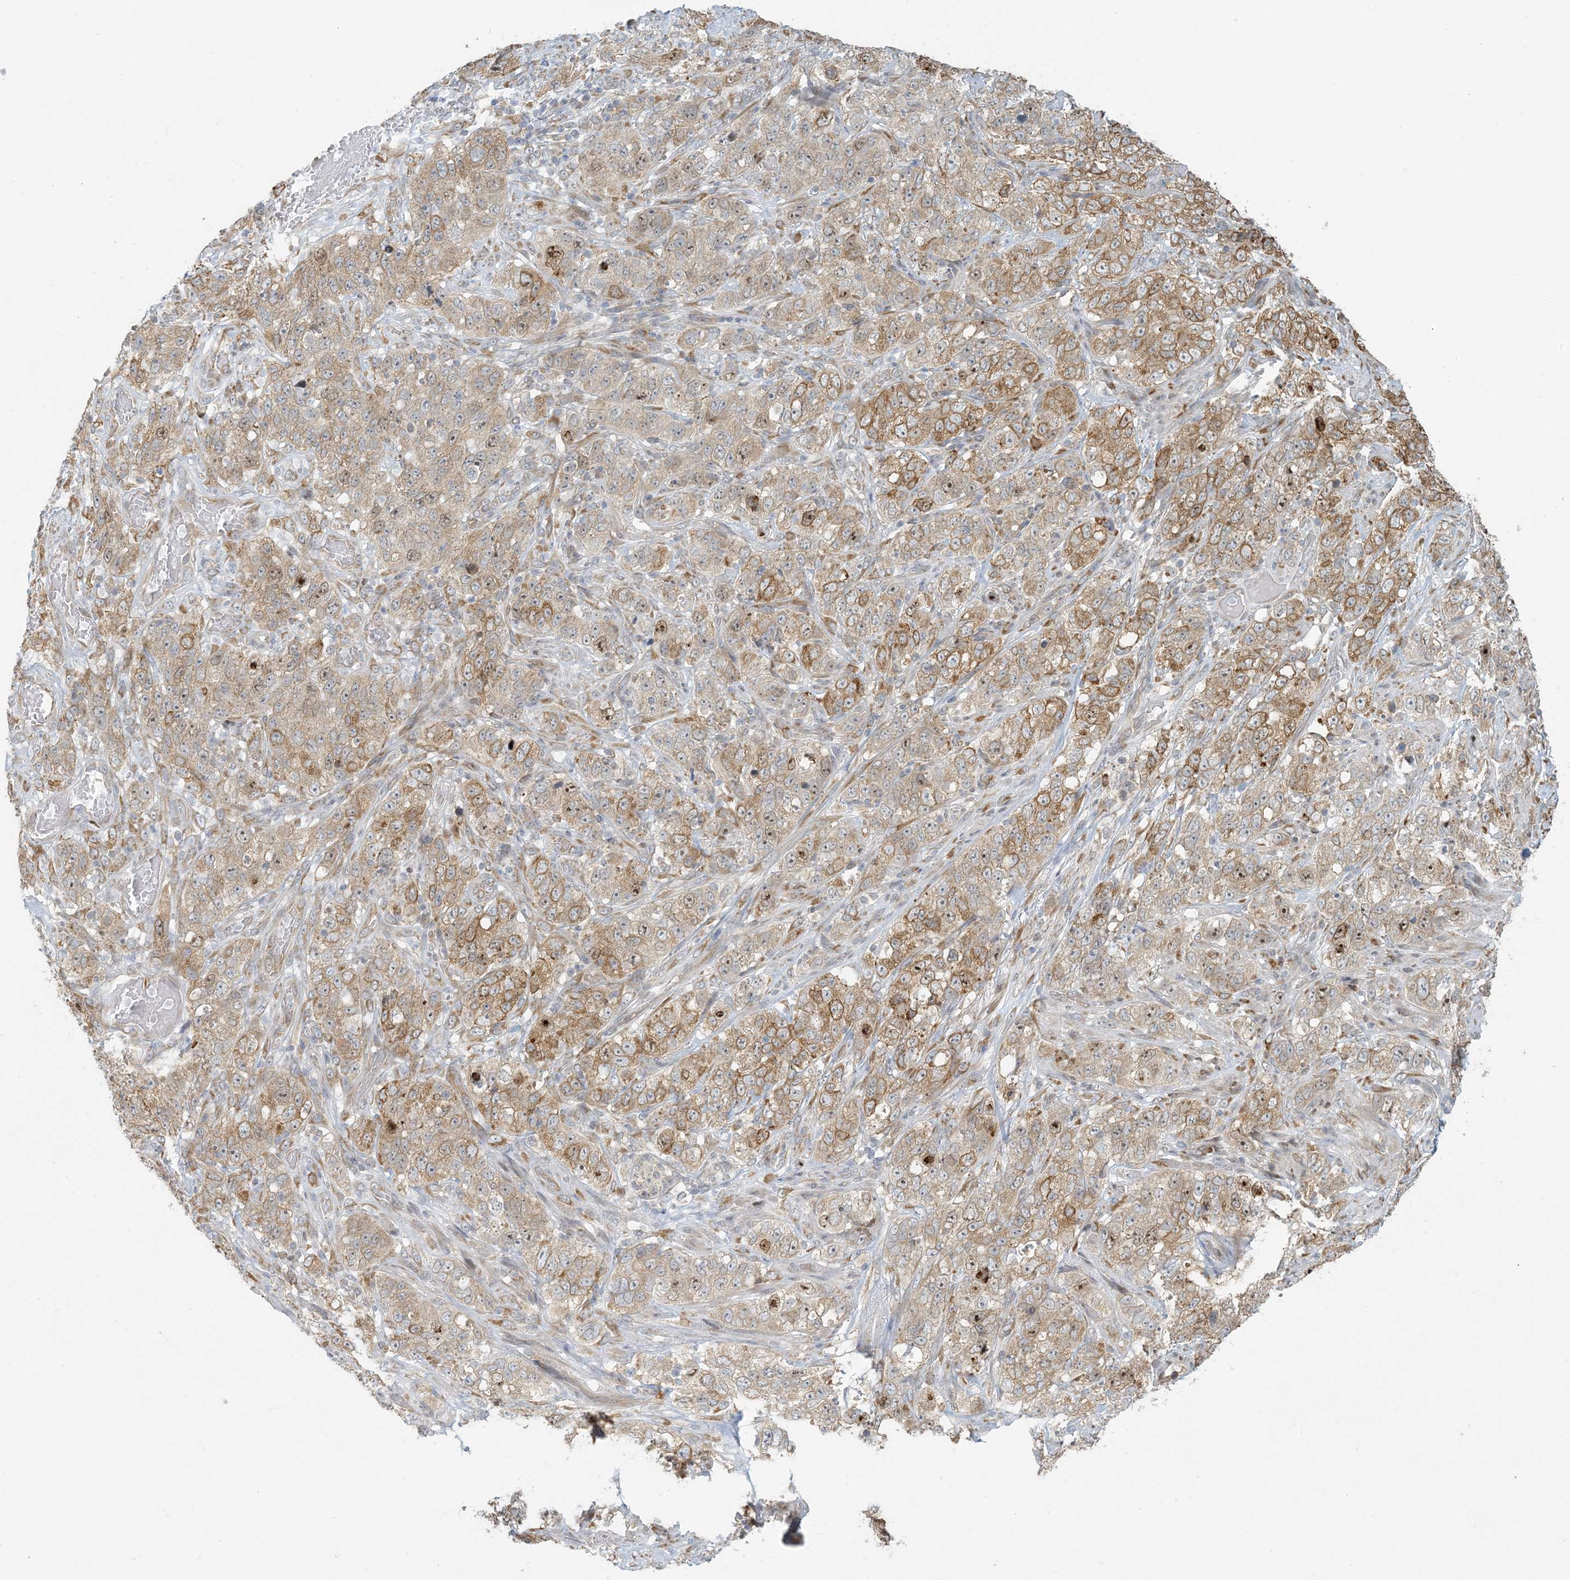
{"staining": {"intensity": "moderate", "quantity": ">75%", "location": "cytoplasmic/membranous,nuclear"}, "tissue": "stomach cancer", "cell_type": "Tumor cells", "image_type": "cancer", "snomed": [{"axis": "morphology", "description": "Adenocarcinoma, NOS"}, {"axis": "topography", "description": "Stomach"}], "caption": "Protein staining displays moderate cytoplasmic/membranous and nuclear positivity in approximately >75% of tumor cells in stomach adenocarcinoma.", "gene": "HACL1", "patient": {"sex": "male", "age": 48}}